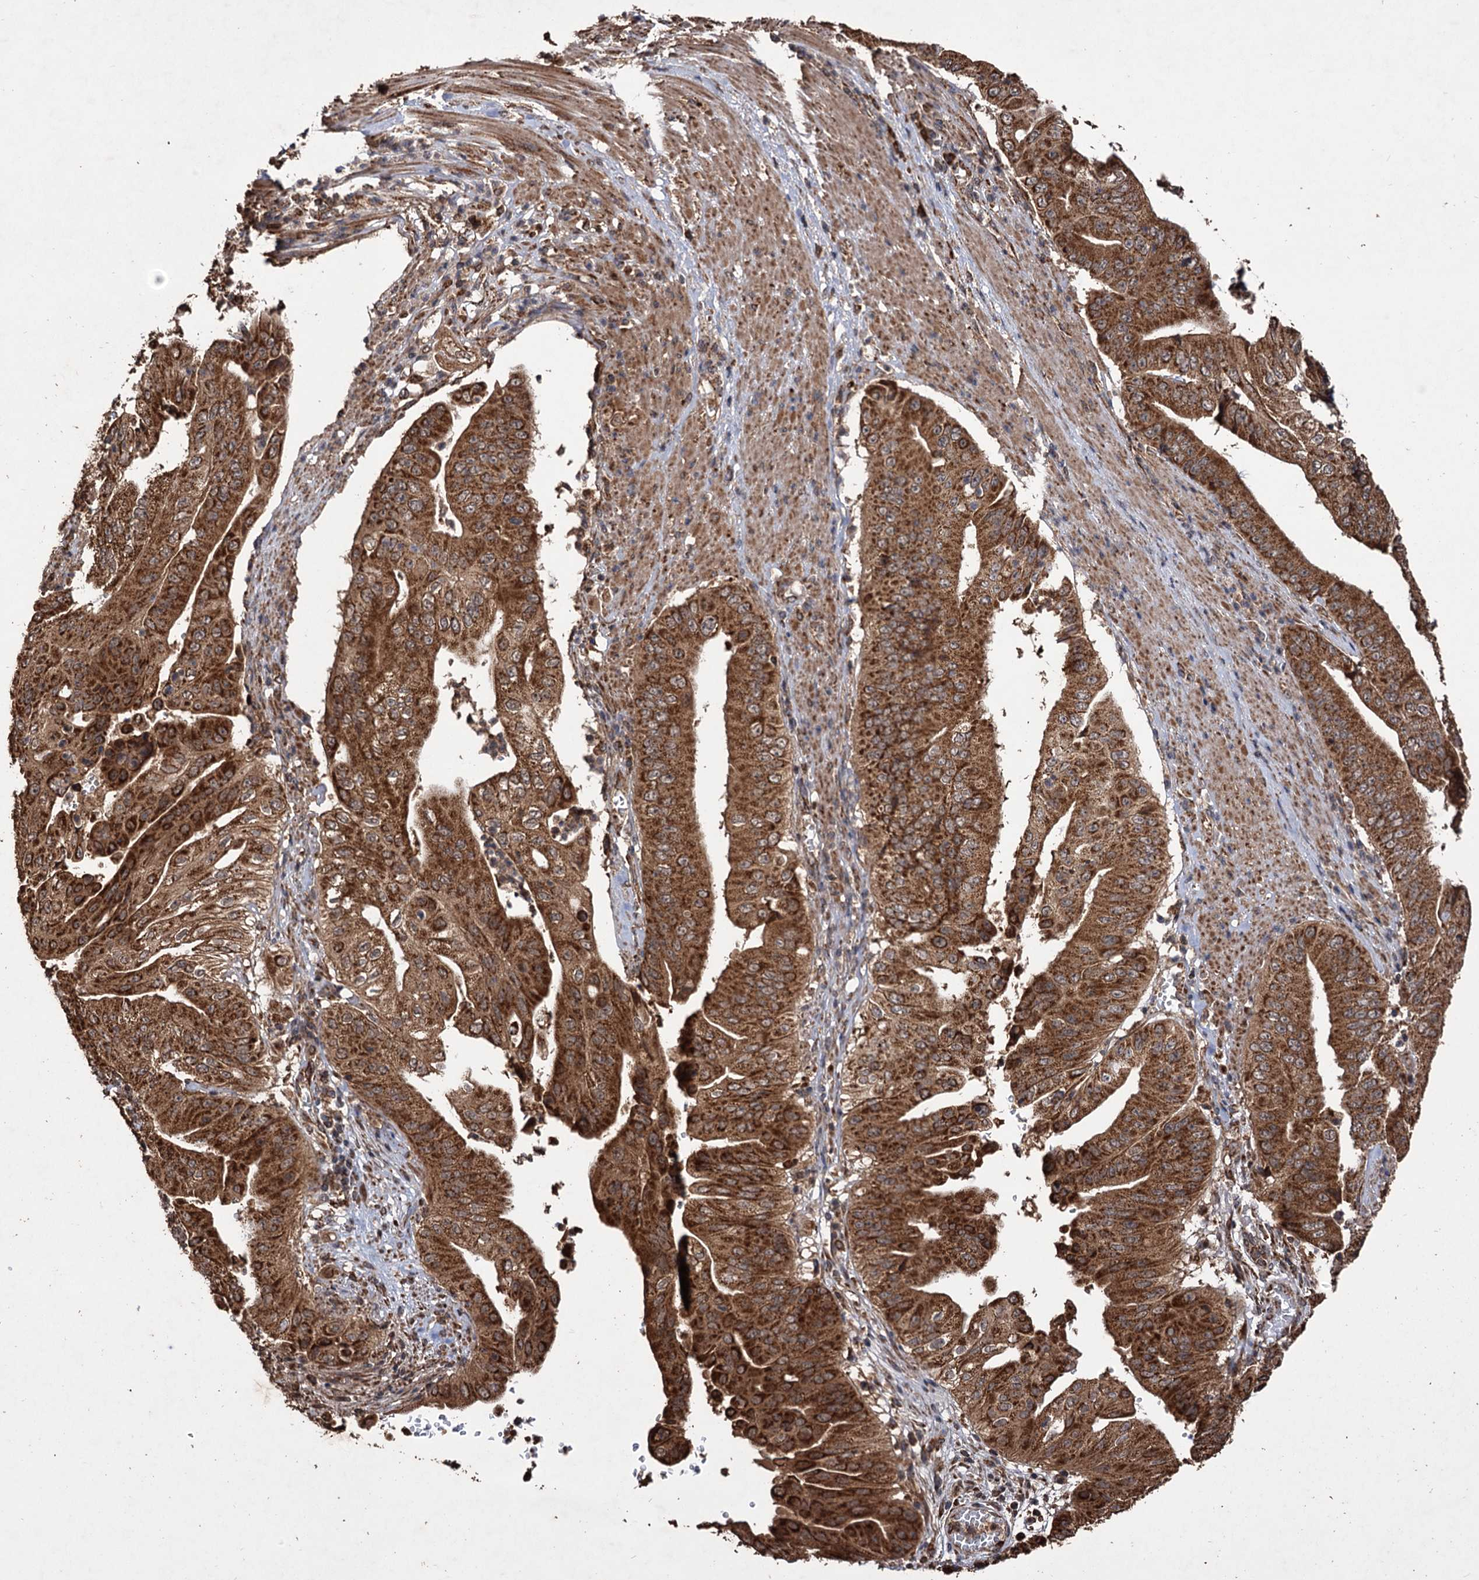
{"staining": {"intensity": "strong", "quantity": ">75%", "location": "cytoplasmic/membranous"}, "tissue": "pancreatic cancer", "cell_type": "Tumor cells", "image_type": "cancer", "snomed": [{"axis": "morphology", "description": "Adenocarcinoma, NOS"}, {"axis": "topography", "description": "Pancreas"}], "caption": "Adenocarcinoma (pancreatic) stained for a protein reveals strong cytoplasmic/membranous positivity in tumor cells.", "gene": "IPO4", "patient": {"sex": "female", "age": 77}}